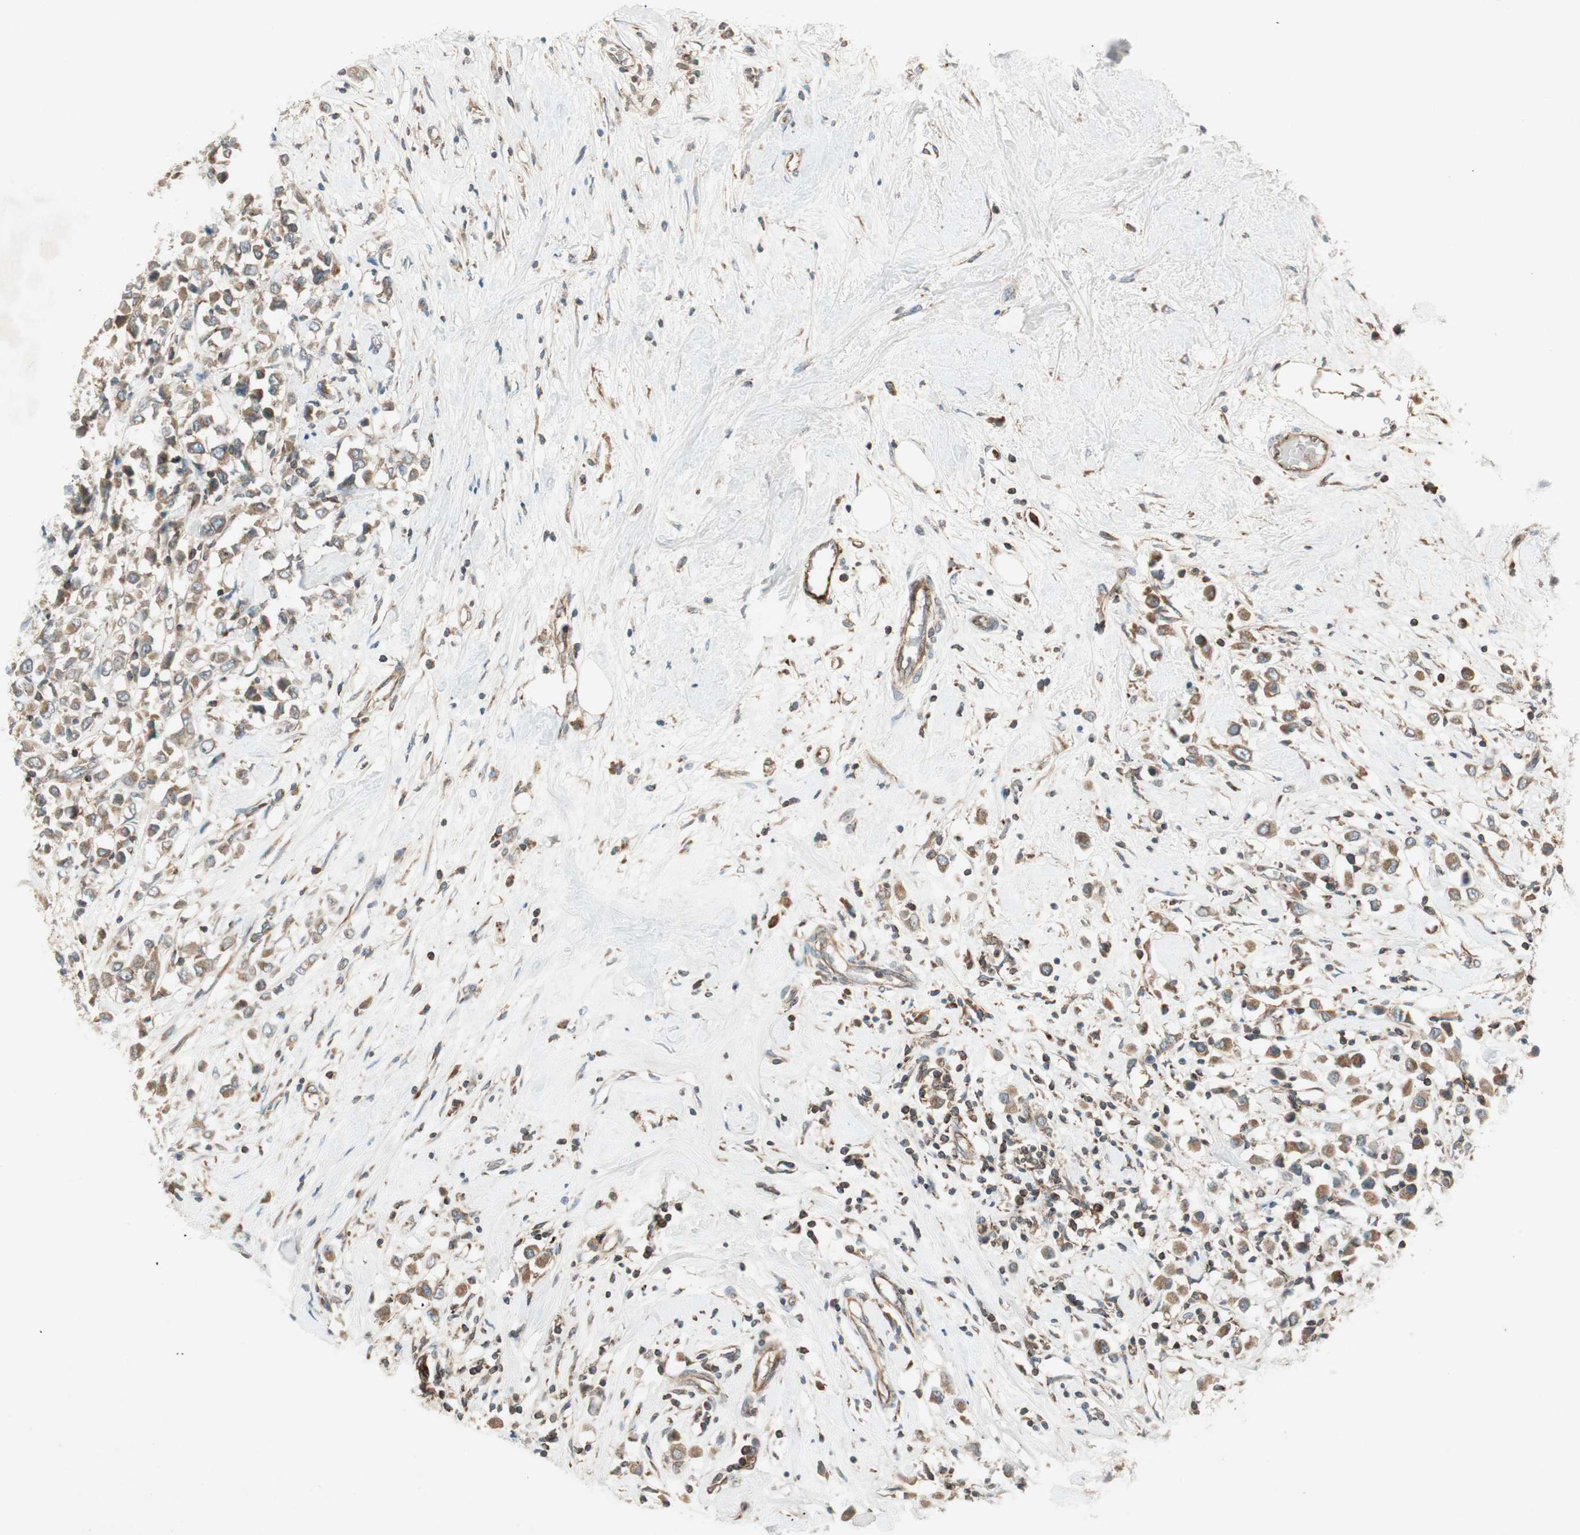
{"staining": {"intensity": "moderate", "quantity": ">75%", "location": "cytoplasmic/membranous"}, "tissue": "breast cancer", "cell_type": "Tumor cells", "image_type": "cancer", "snomed": [{"axis": "morphology", "description": "Duct carcinoma"}, {"axis": "topography", "description": "Breast"}], "caption": "IHC of human intraductal carcinoma (breast) shows medium levels of moderate cytoplasmic/membranous expression in approximately >75% of tumor cells.", "gene": "CHADL", "patient": {"sex": "female", "age": 61}}